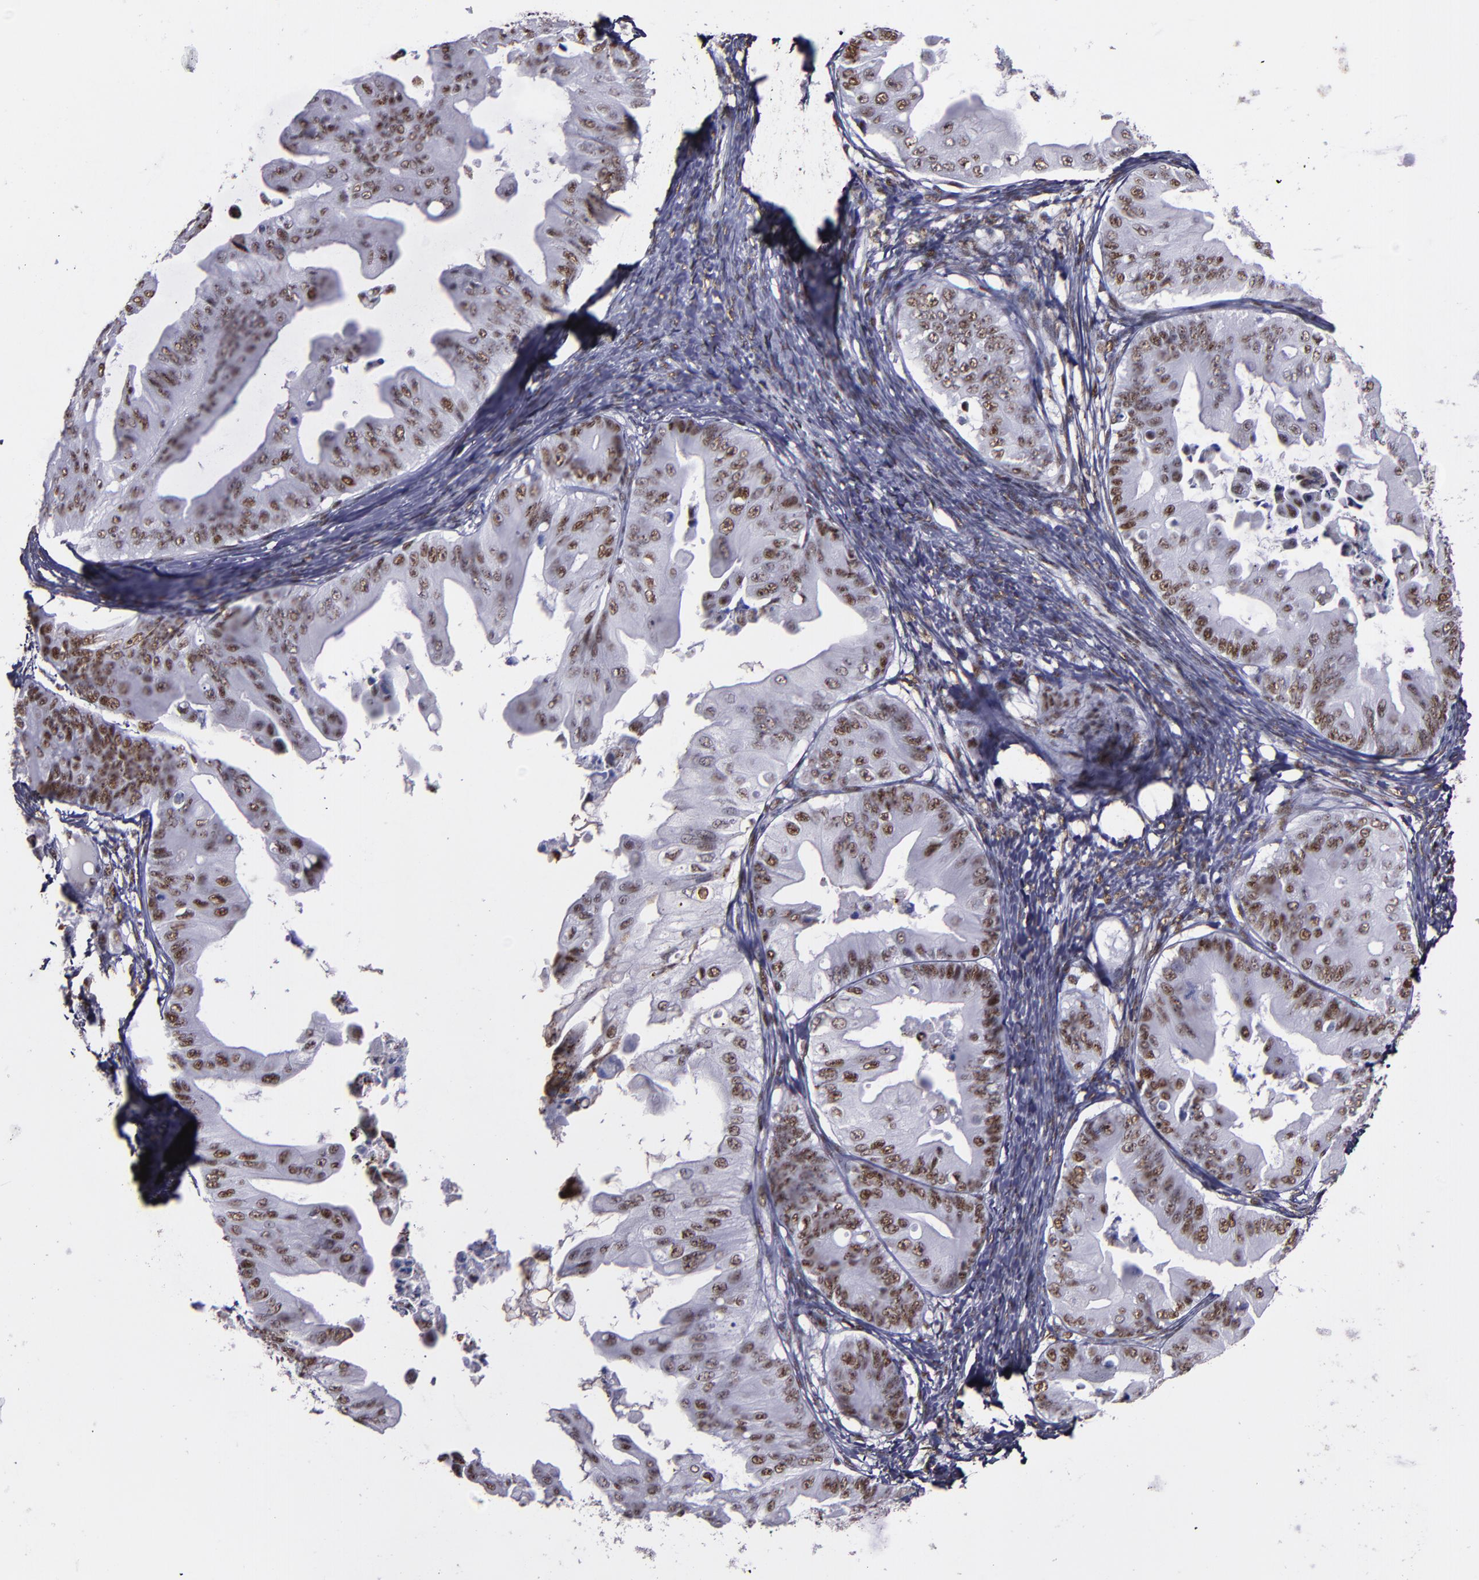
{"staining": {"intensity": "moderate", "quantity": ">75%", "location": "nuclear"}, "tissue": "ovarian cancer", "cell_type": "Tumor cells", "image_type": "cancer", "snomed": [{"axis": "morphology", "description": "Cystadenocarcinoma, mucinous, NOS"}, {"axis": "topography", "description": "Ovary"}], "caption": "A histopathology image showing moderate nuclear positivity in approximately >75% of tumor cells in ovarian cancer (mucinous cystadenocarcinoma), as visualized by brown immunohistochemical staining.", "gene": "PPP4R3A", "patient": {"sex": "female", "age": 37}}